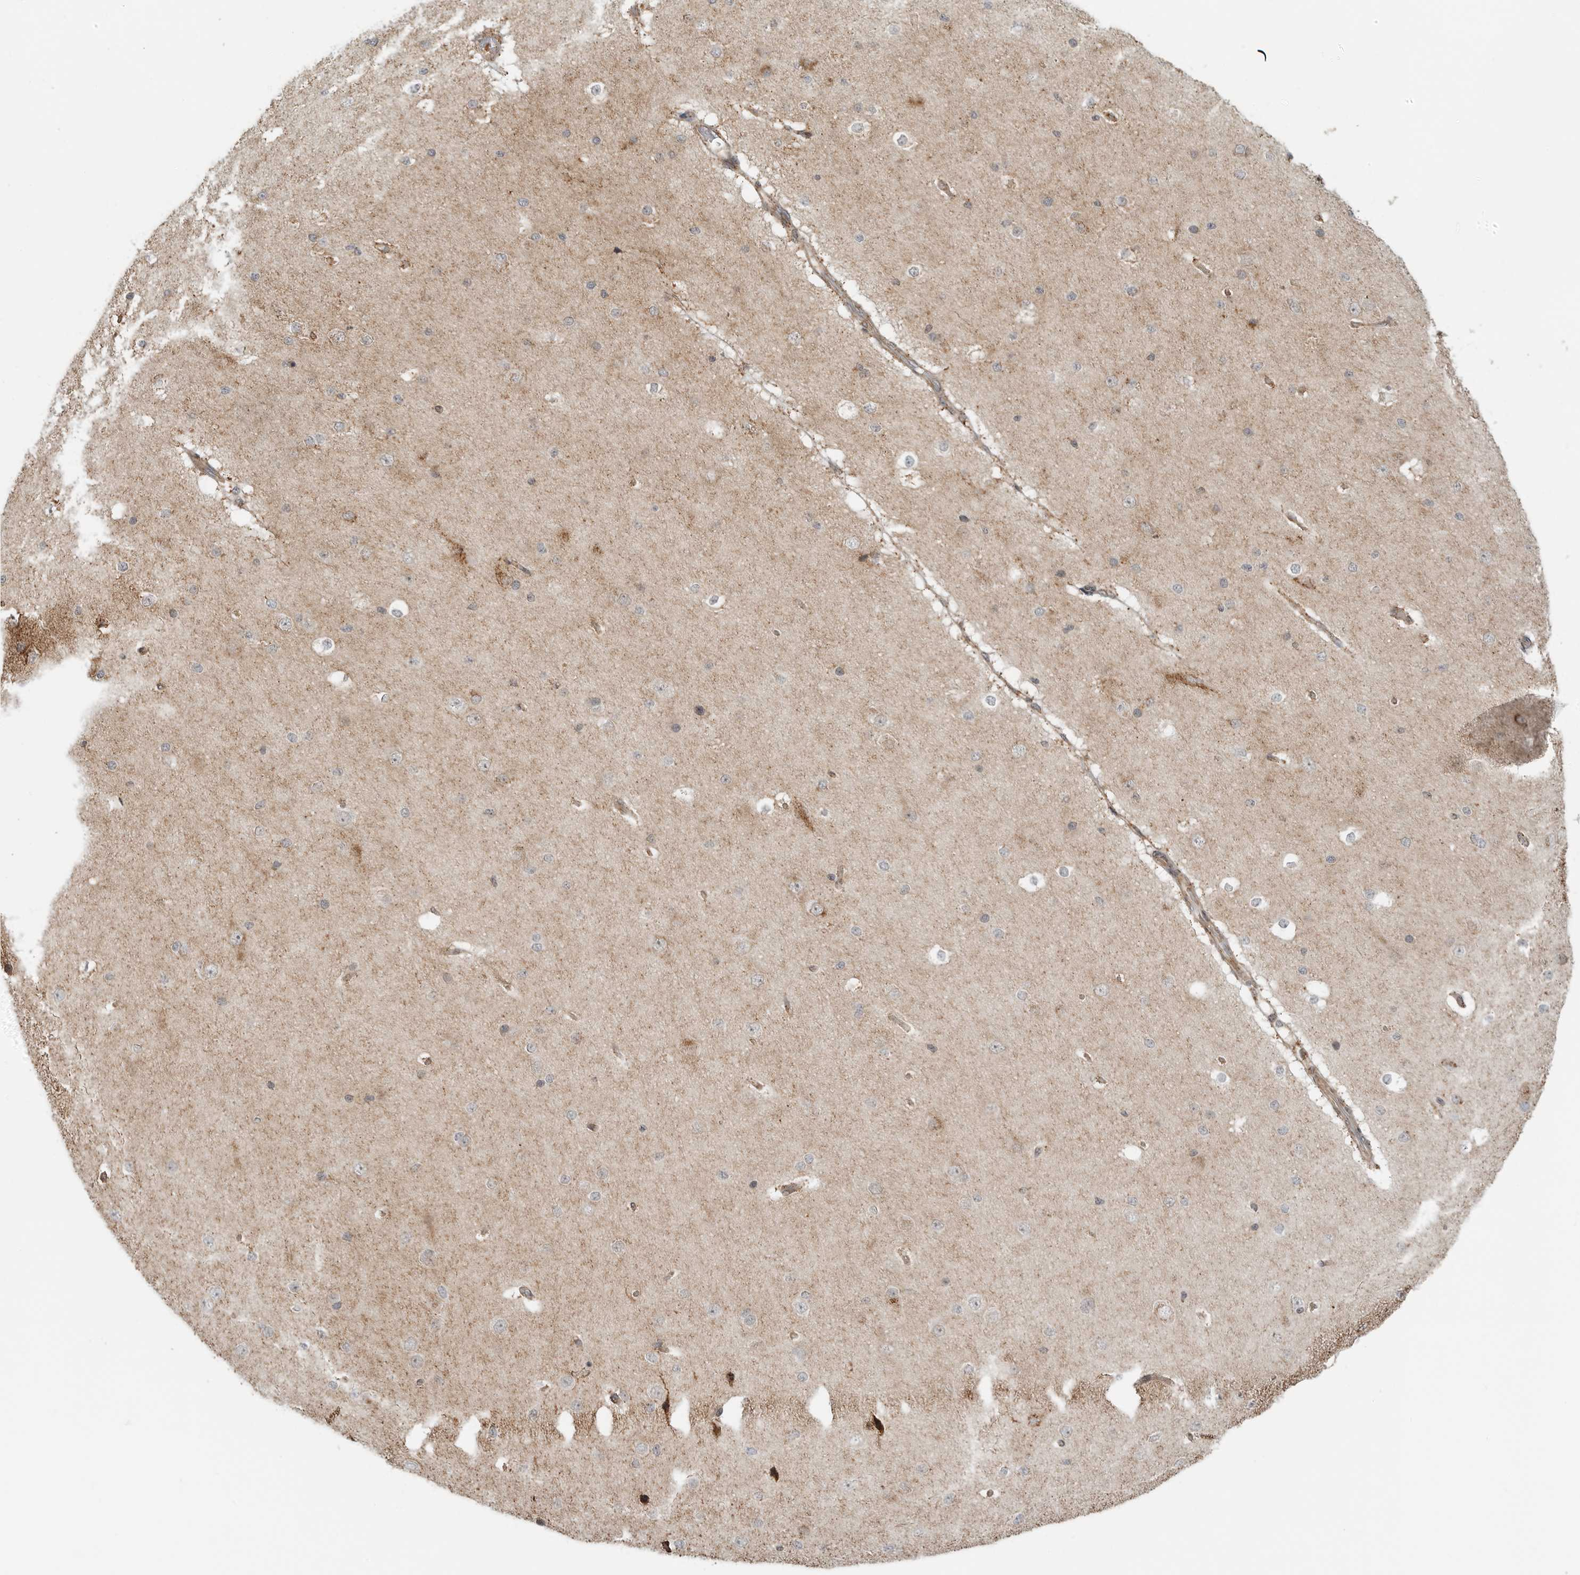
{"staining": {"intensity": "weak", "quantity": ">75%", "location": "cytoplasmic/membranous"}, "tissue": "cerebral cortex", "cell_type": "Endothelial cells", "image_type": "normal", "snomed": [{"axis": "morphology", "description": "Normal tissue, NOS"}, {"axis": "morphology", "description": "Developmental malformation"}, {"axis": "topography", "description": "Cerebral cortex"}], "caption": "A low amount of weak cytoplasmic/membranous staining is appreciated in about >75% of endothelial cells in unremarkable cerebral cortex. Using DAB (brown) and hematoxylin (blue) stains, captured at high magnification using brightfield microscopy.", "gene": "PEX2", "patient": {"sex": "female", "age": 30}}